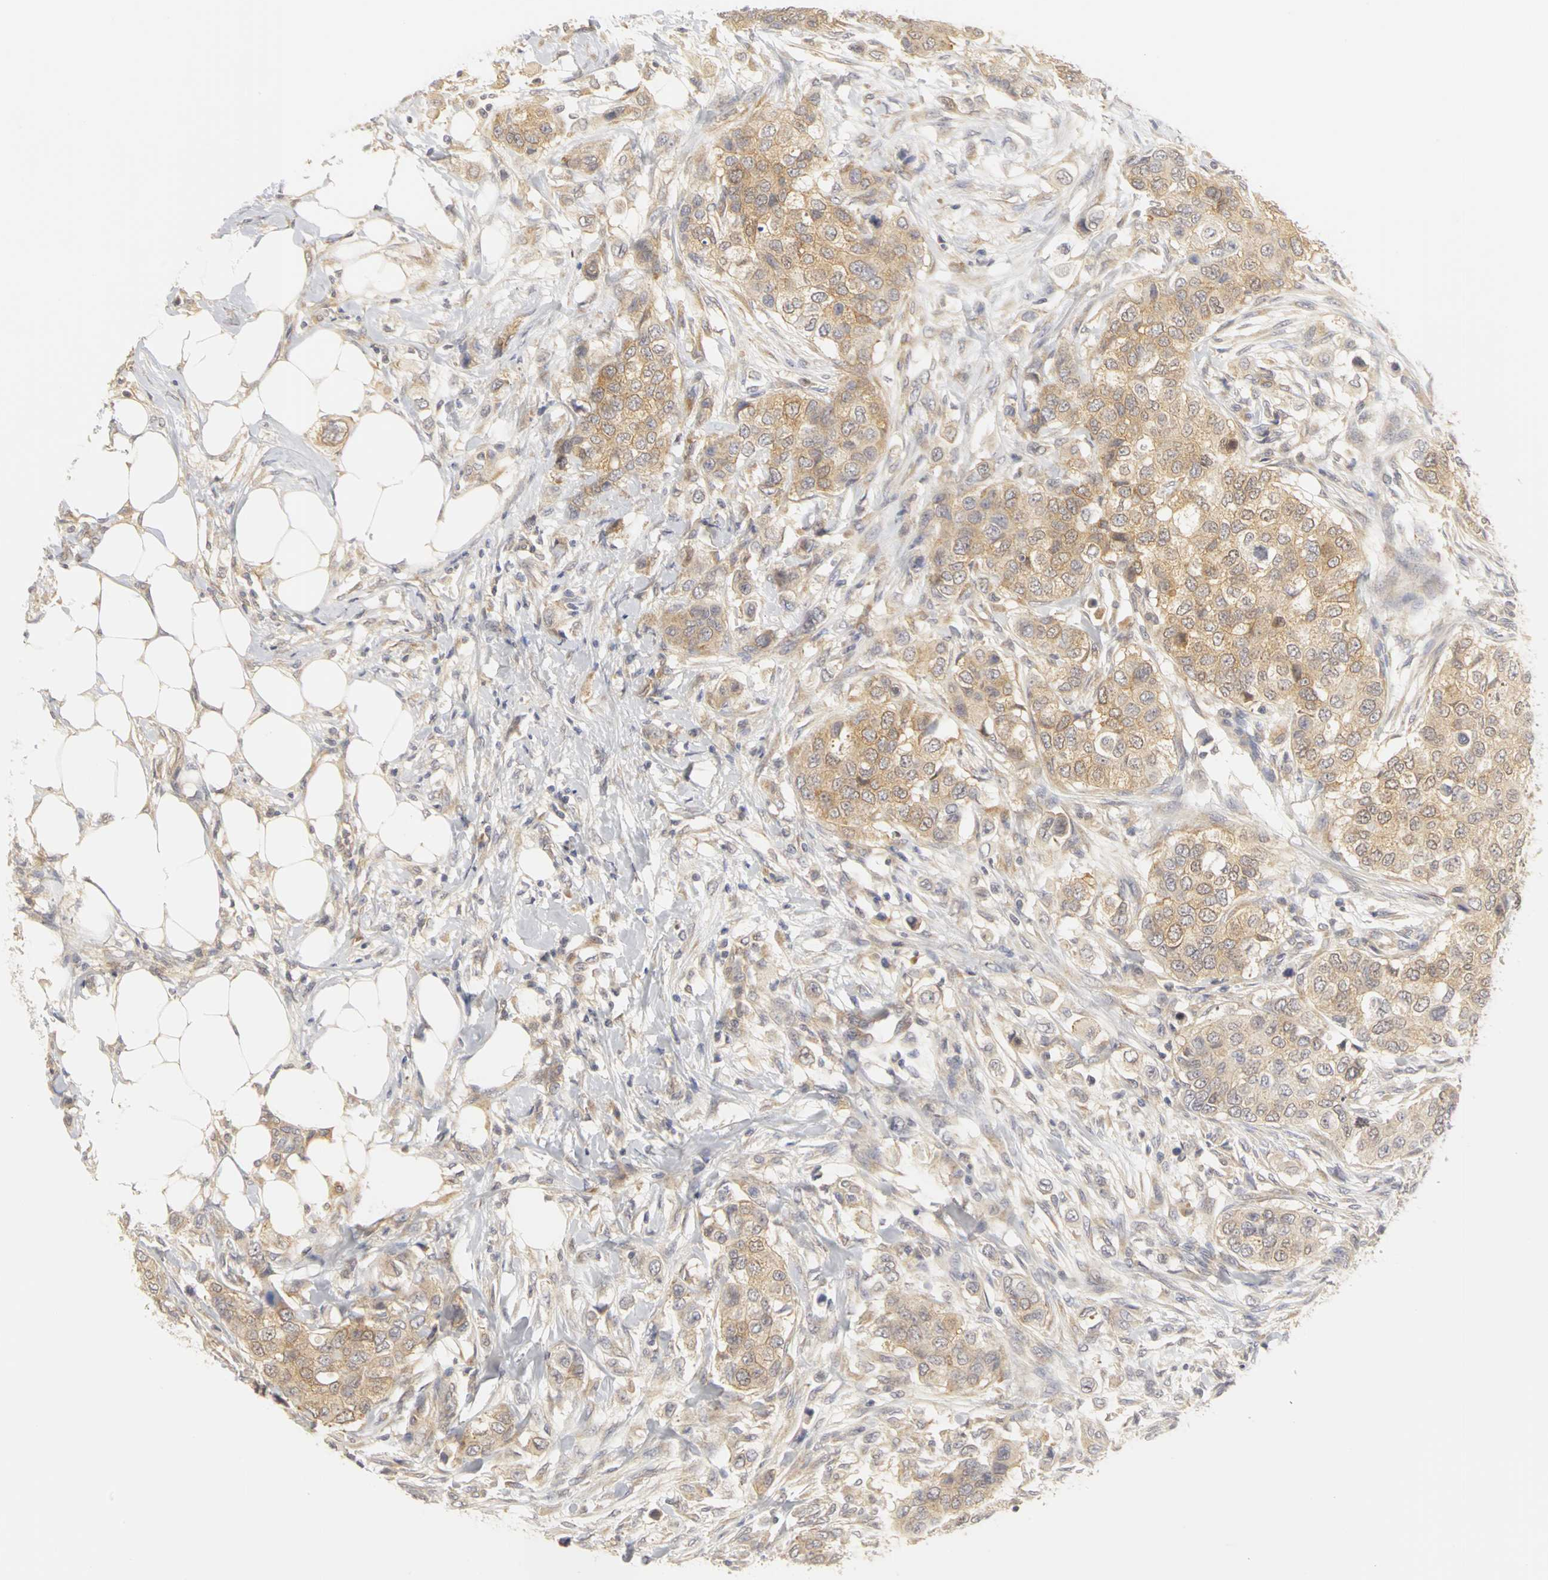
{"staining": {"intensity": "weak", "quantity": ">75%", "location": "cytoplasmic/membranous"}, "tissue": "breast cancer", "cell_type": "Tumor cells", "image_type": "cancer", "snomed": [{"axis": "morphology", "description": "Normal tissue, NOS"}, {"axis": "morphology", "description": "Duct carcinoma"}, {"axis": "topography", "description": "Breast"}], "caption": "Protein analysis of intraductal carcinoma (breast) tissue shows weak cytoplasmic/membranous positivity in about >75% of tumor cells.", "gene": "IRAK1", "patient": {"sex": "female", "age": 49}}